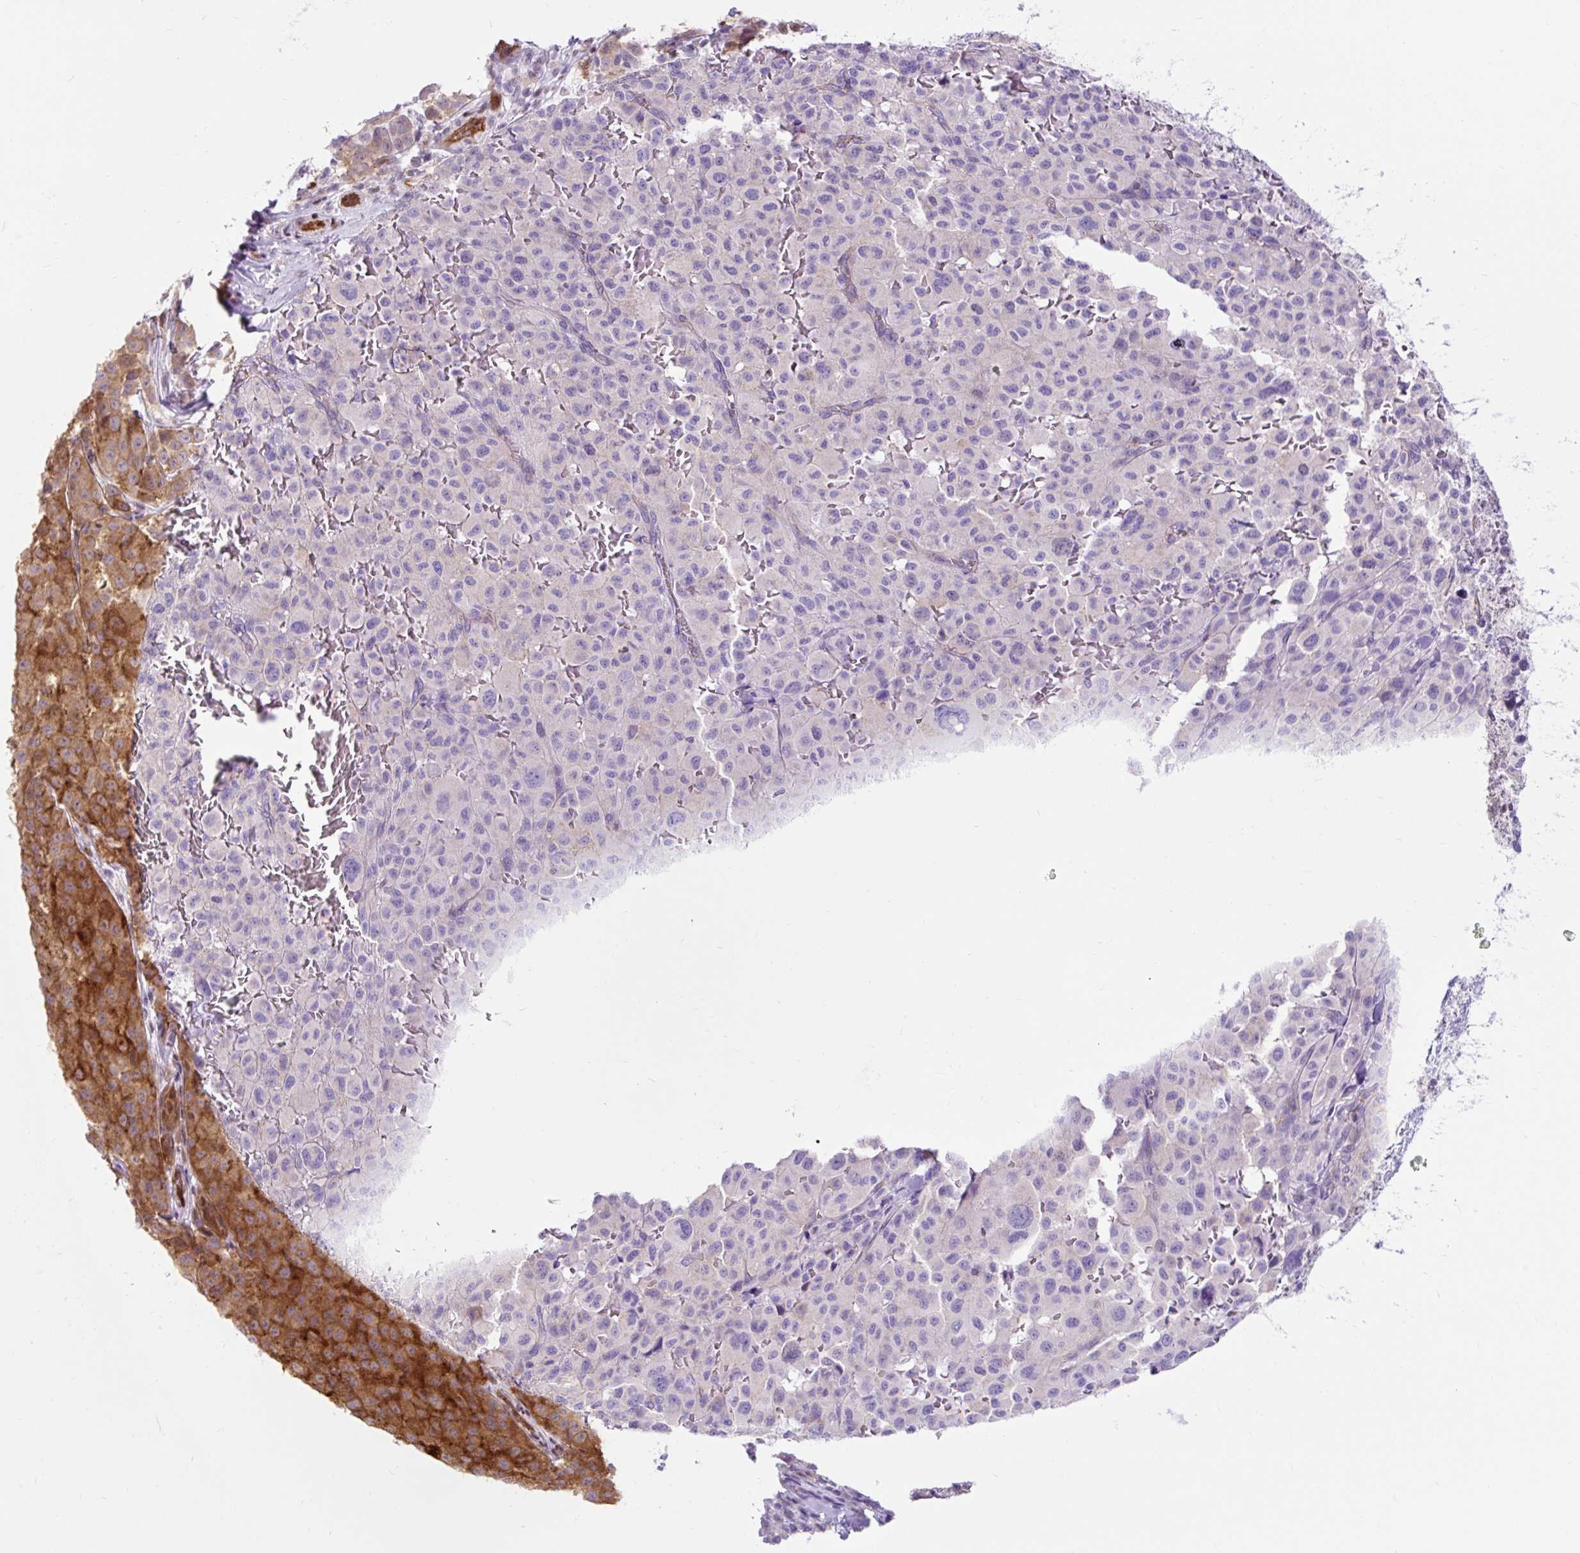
{"staining": {"intensity": "negative", "quantity": "none", "location": "none"}, "tissue": "melanoma", "cell_type": "Tumor cells", "image_type": "cancer", "snomed": [{"axis": "morphology", "description": "Malignant melanoma, NOS"}, {"axis": "topography", "description": "Skin"}], "caption": "A high-resolution histopathology image shows IHC staining of malignant melanoma, which exhibits no significant expression in tumor cells.", "gene": "HIP1R", "patient": {"sex": "female", "age": 74}}